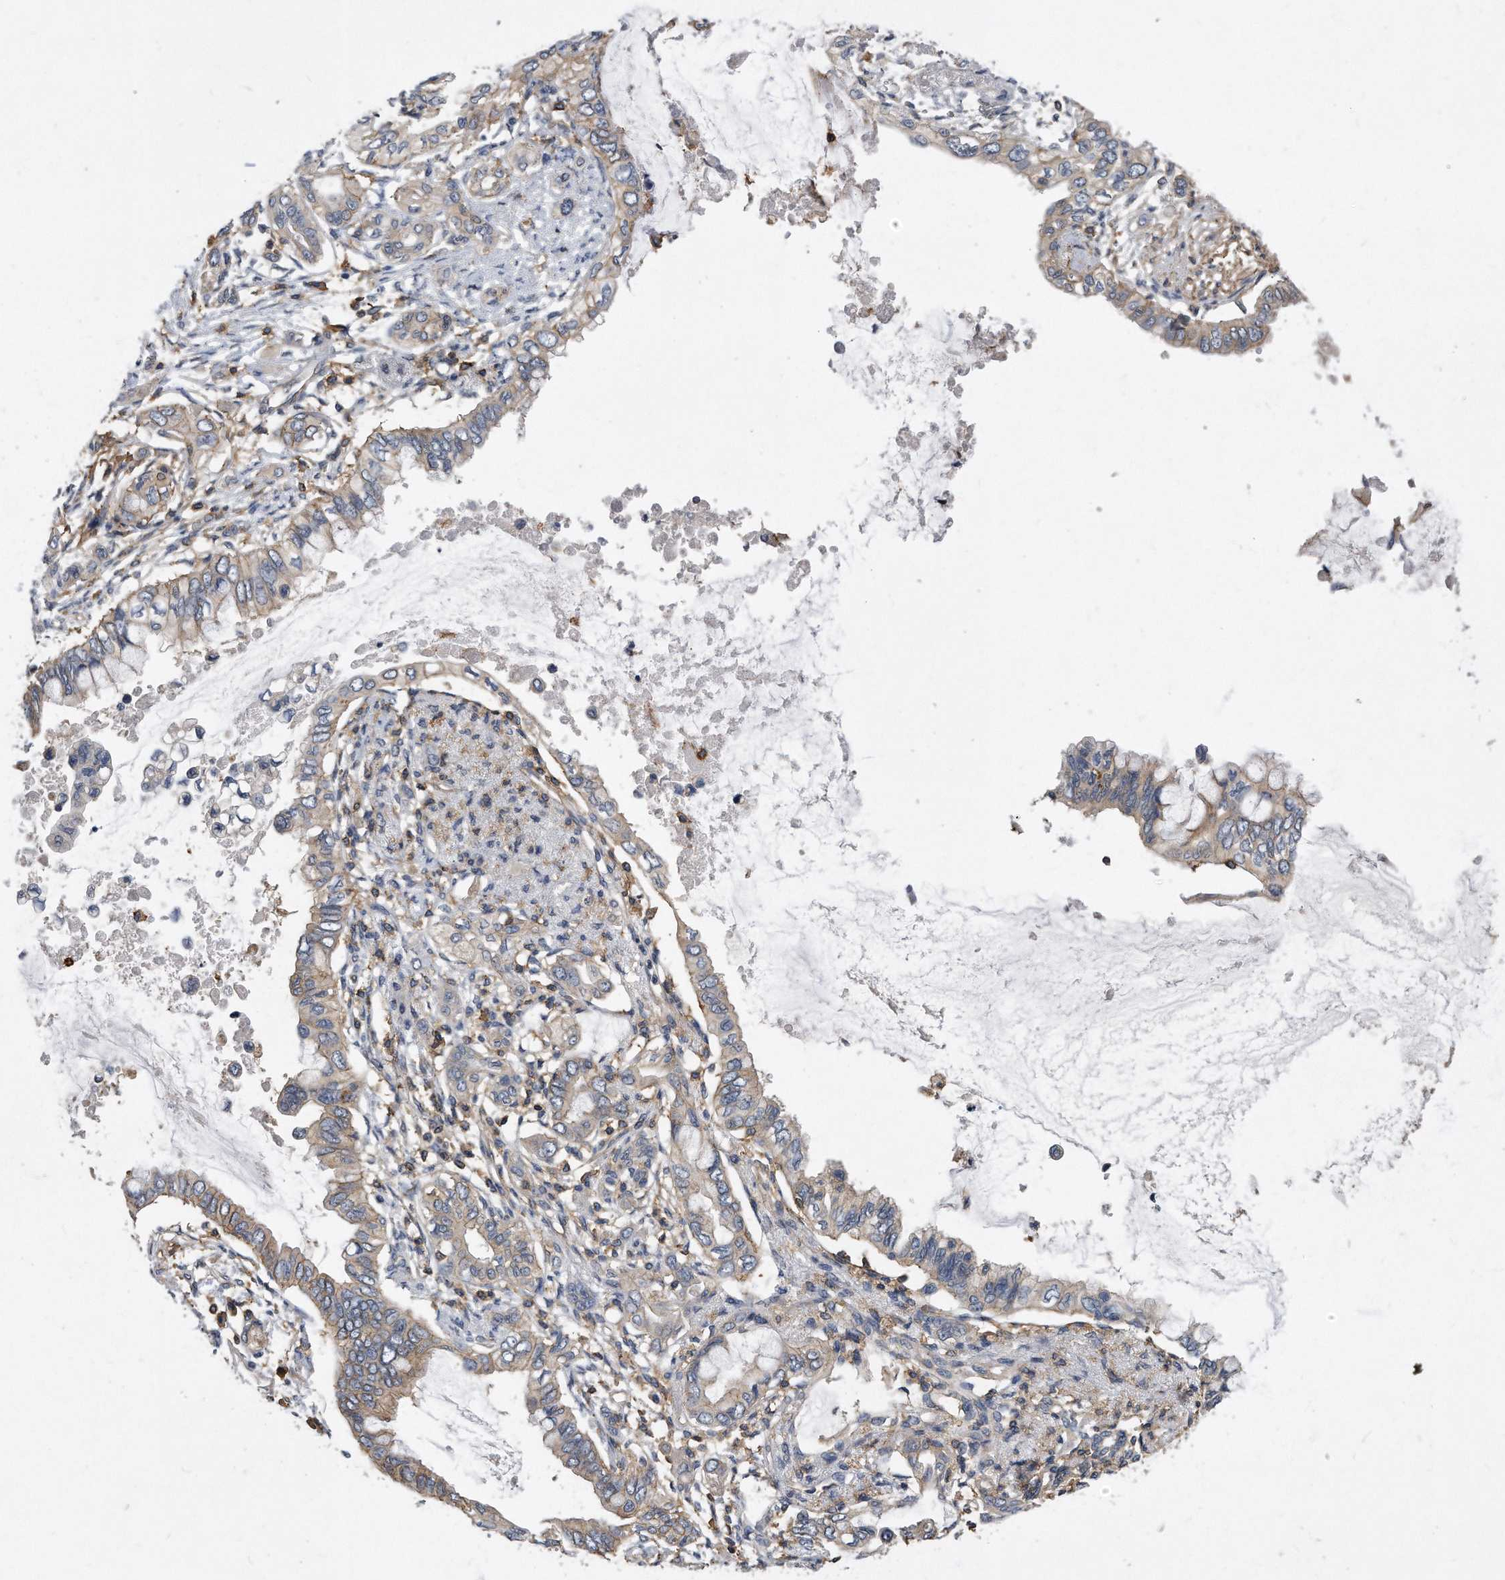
{"staining": {"intensity": "negative", "quantity": "none", "location": "none"}, "tissue": "pancreatic cancer", "cell_type": "Tumor cells", "image_type": "cancer", "snomed": [{"axis": "morphology", "description": "Adenocarcinoma, NOS"}, {"axis": "topography", "description": "Pancreas"}], "caption": "This is an immunohistochemistry histopathology image of adenocarcinoma (pancreatic). There is no positivity in tumor cells.", "gene": "ATG5", "patient": {"sex": "female", "age": 60}}